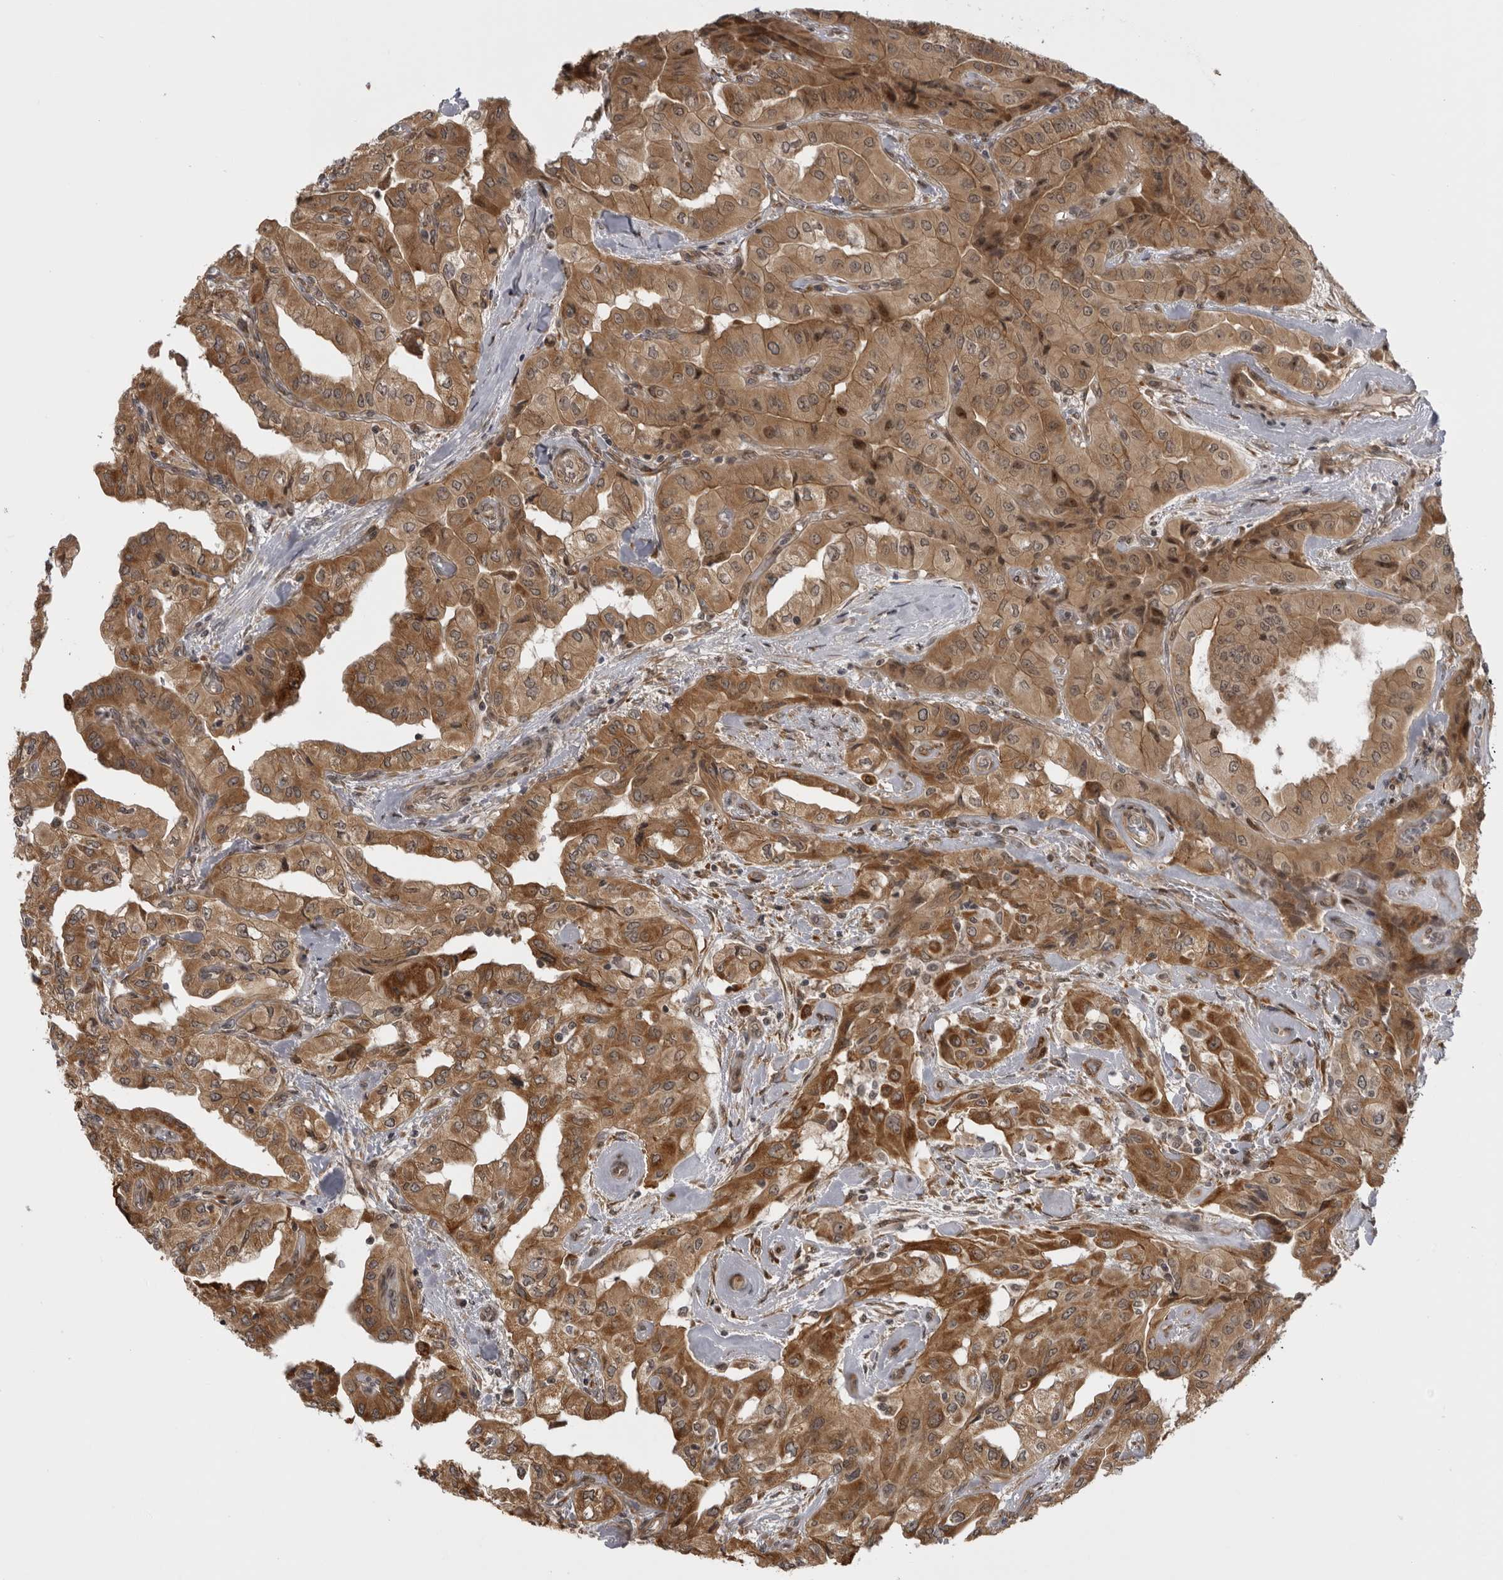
{"staining": {"intensity": "moderate", "quantity": ">75%", "location": "cytoplasmic/membranous"}, "tissue": "thyroid cancer", "cell_type": "Tumor cells", "image_type": "cancer", "snomed": [{"axis": "morphology", "description": "Papillary adenocarcinoma, NOS"}, {"axis": "topography", "description": "Thyroid gland"}], "caption": "A histopathology image of human thyroid cancer (papillary adenocarcinoma) stained for a protein demonstrates moderate cytoplasmic/membranous brown staining in tumor cells.", "gene": "DNAH14", "patient": {"sex": "female", "age": 59}}